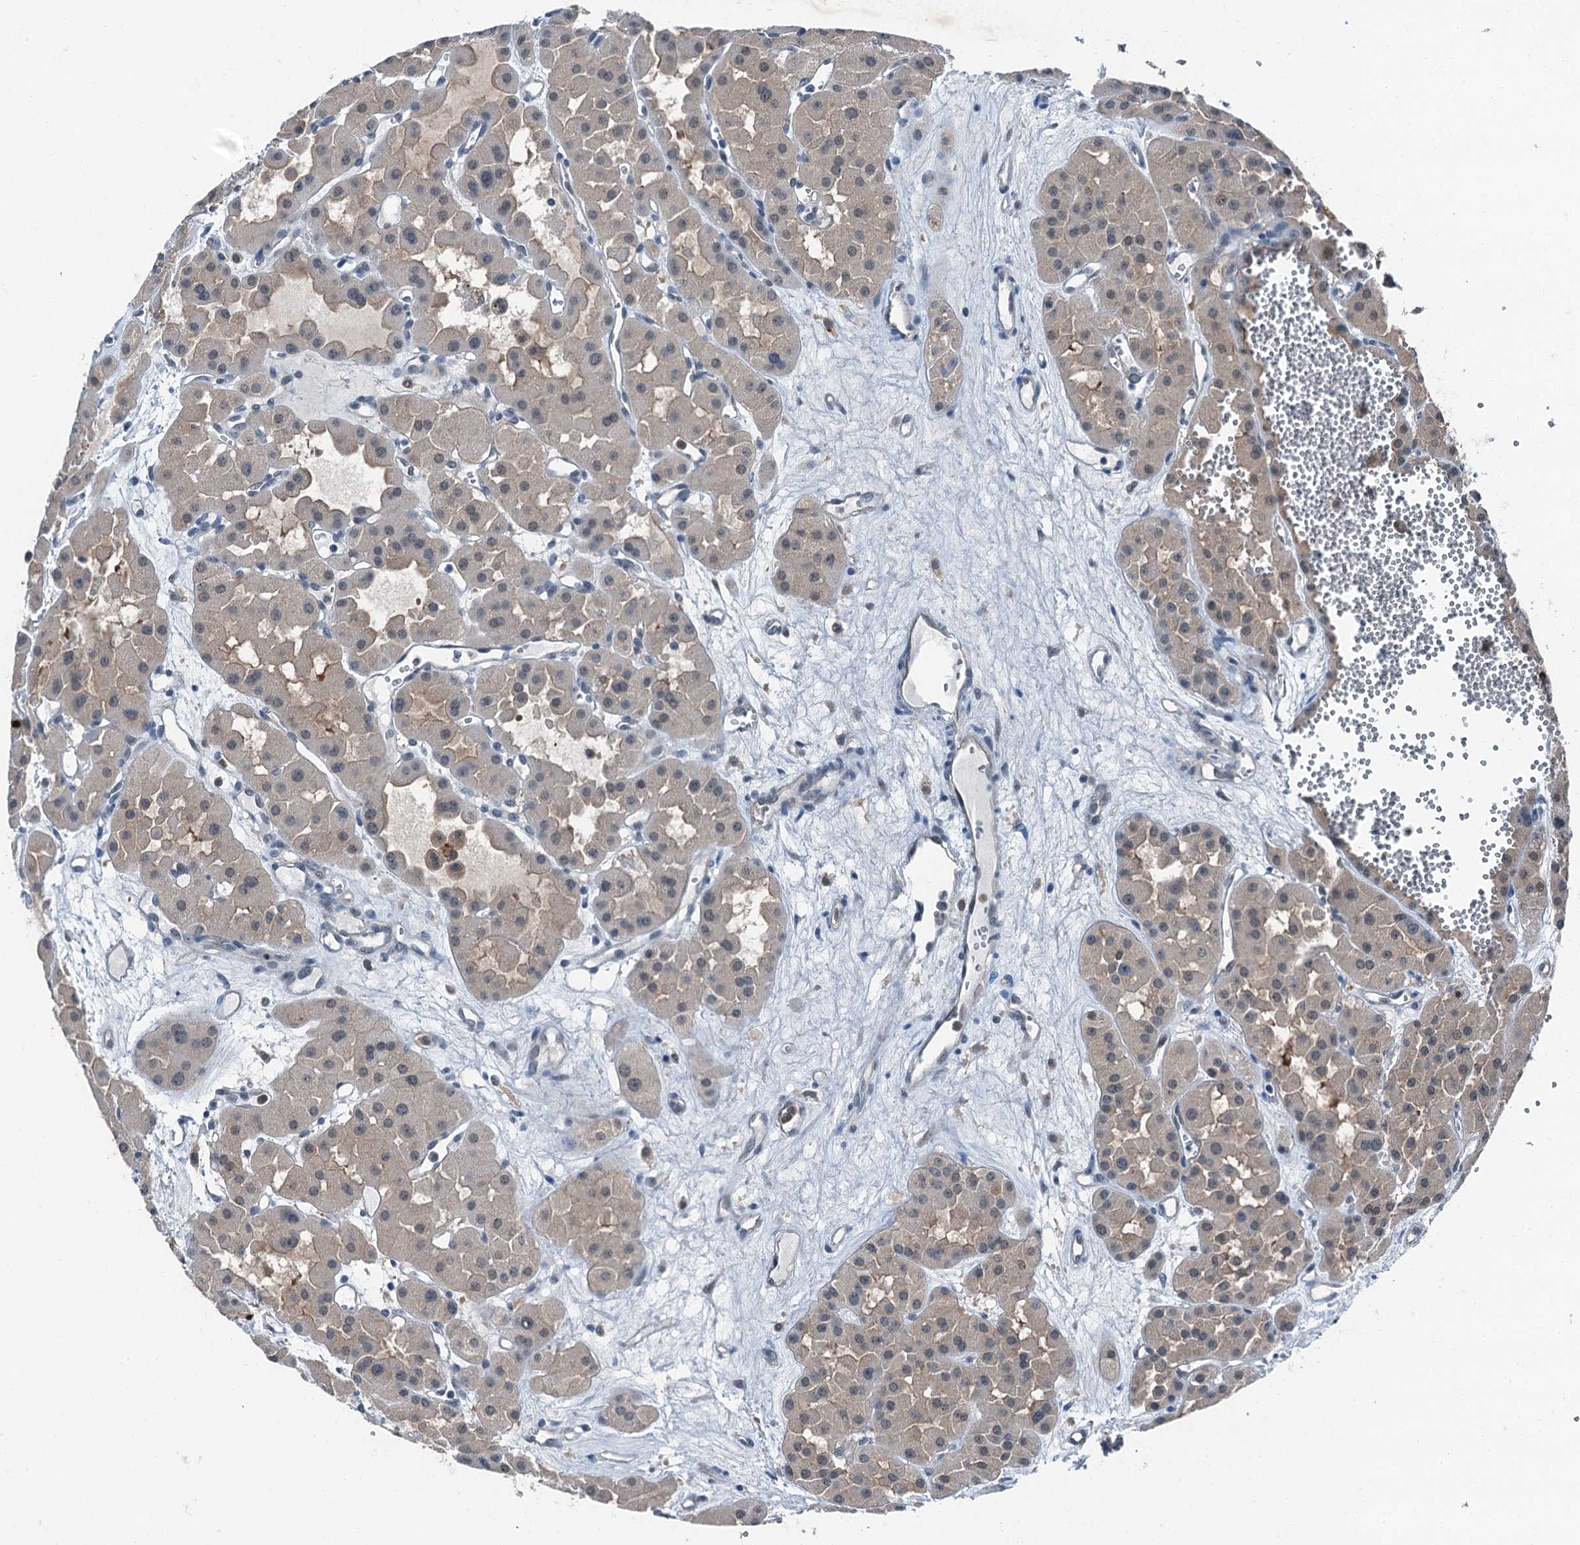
{"staining": {"intensity": "weak", "quantity": "<25%", "location": "cytoplasmic/membranous"}, "tissue": "renal cancer", "cell_type": "Tumor cells", "image_type": "cancer", "snomed": [{"axis": "morphology", "description": "Carcinoma, NOS"}, {"axis": "topography", "description": "Kidney"}], "caption": "A histopathology image of renal carcinoma stained for a protein displays no brown staining in tumor cells.", "gene": "RNH1", "patient": {"sex": "female", "age": 75}}